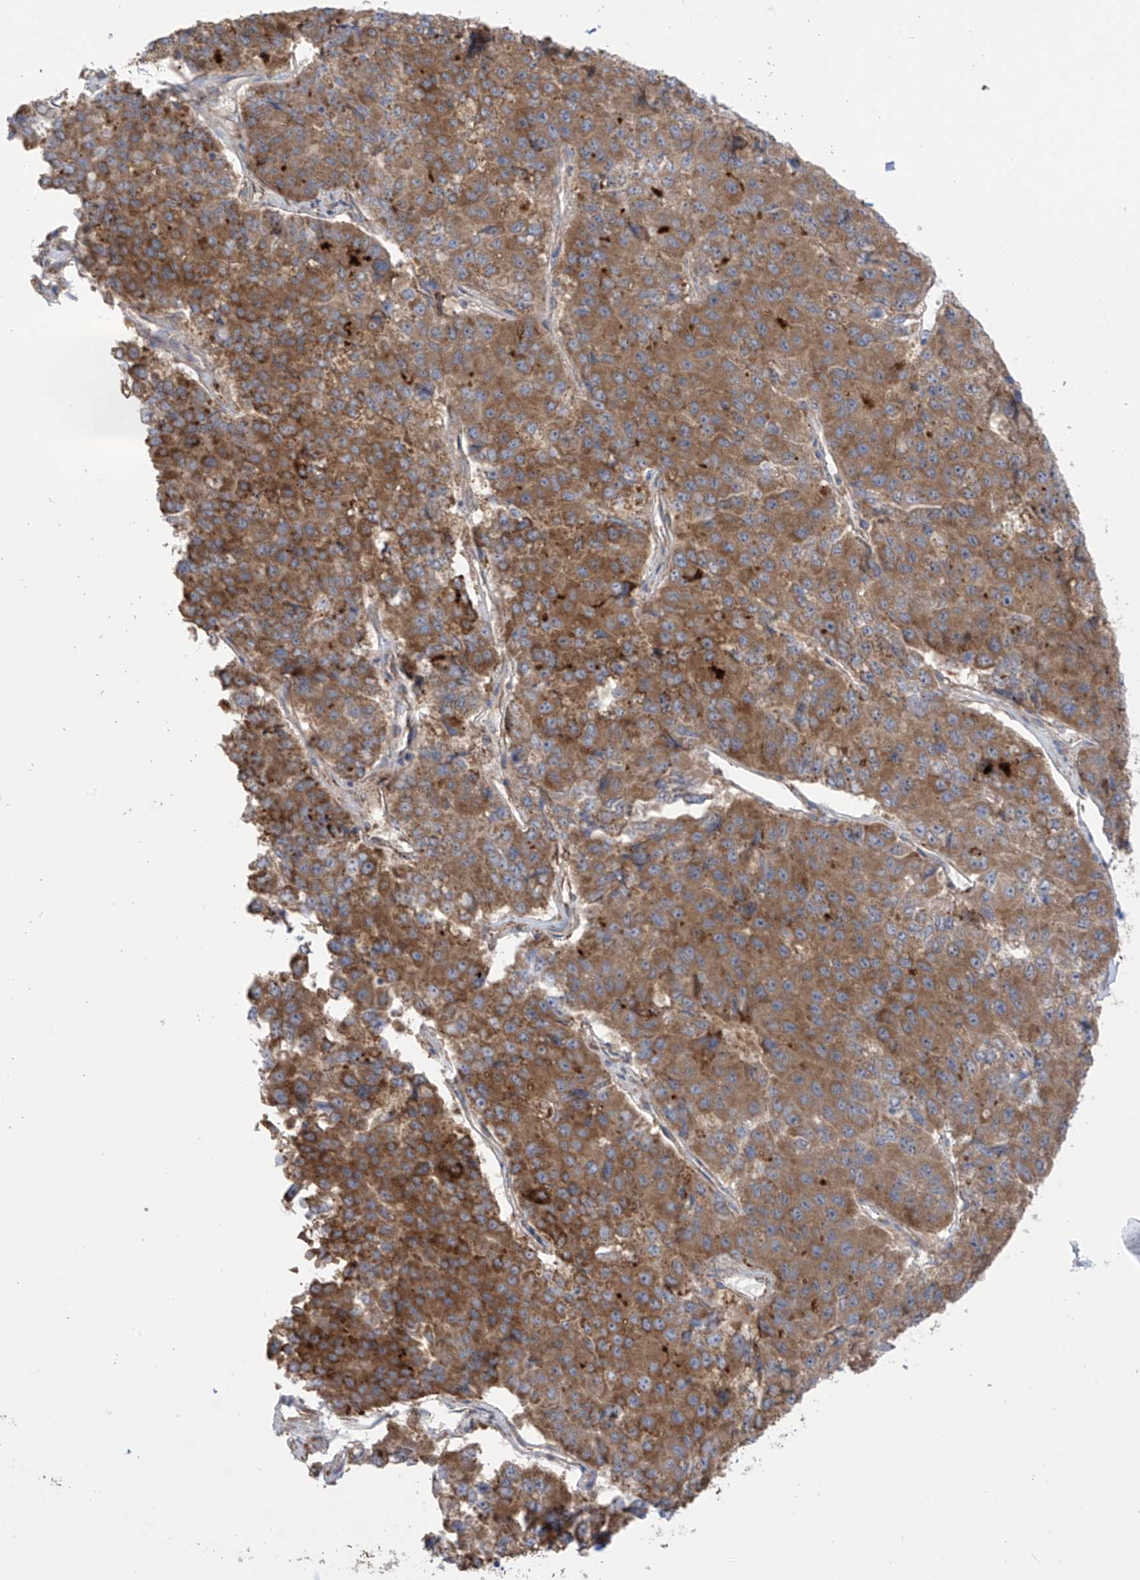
{"staining": {"intensity": "moderate", "quantity": ">75%", "location": "cytoplasmic/membranous"}, "tissue": "pancreatic cancer", "cell_type": "Tumor cells", "image_type": "cancer", "snomed": [{"axis": "morphology", "description": "Adenocarcinoma, NOS"}, {"axis": "topography", "description": "Pancreas"}], "caption": "The photomicrograph demonstrates immunohistochemical staining of pancreatic cancer (adenocarcinoma). There is moderate cytoplasmic/membranous expression is appreciated in about >75% of tumor cells.", "gene": "KIAA1522", "patient": {"sex": "male", "age": 50}}